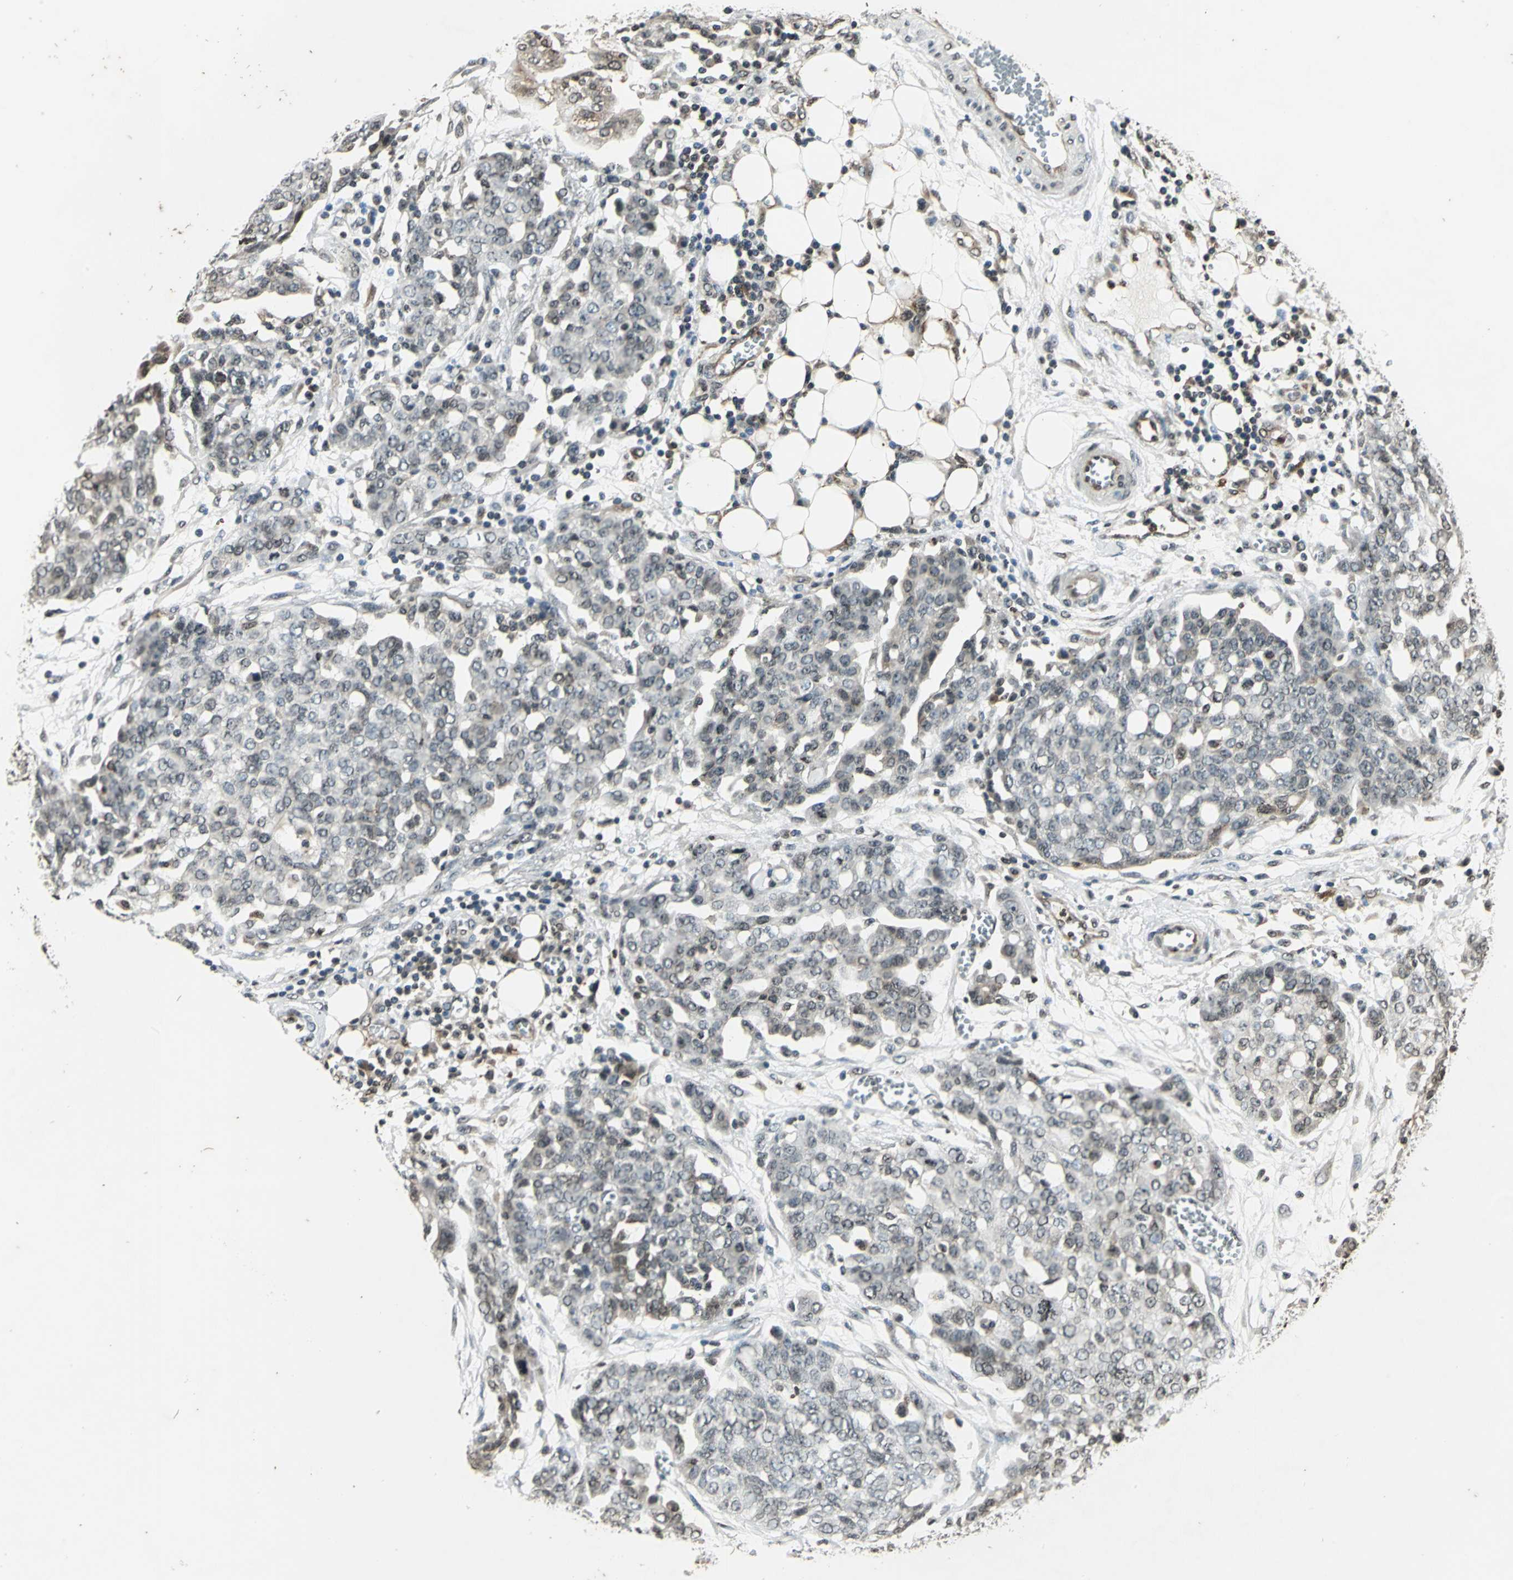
{"staining": {"intensity": "negative", "quantity": "none", "location": "none"}, "tissue": "ovarian cancer", "cell_type": "Tumor cells", "image_type": "cancer", "snomed": [{"axis": "morphology", "description": "Cystadenocarcinoma, serous, NOS"}, {"axis": "topography", "description": "Soft tissue"}, {"axis": "topography", "description": "Ovary"}], "caption": "Immunohistochemistry of ovarian serous cystadenocarcinoma demonstrates no positivity in tumor cells.", "gene": "LGALS3", "patient": {"sex": "female", "age": 57}}